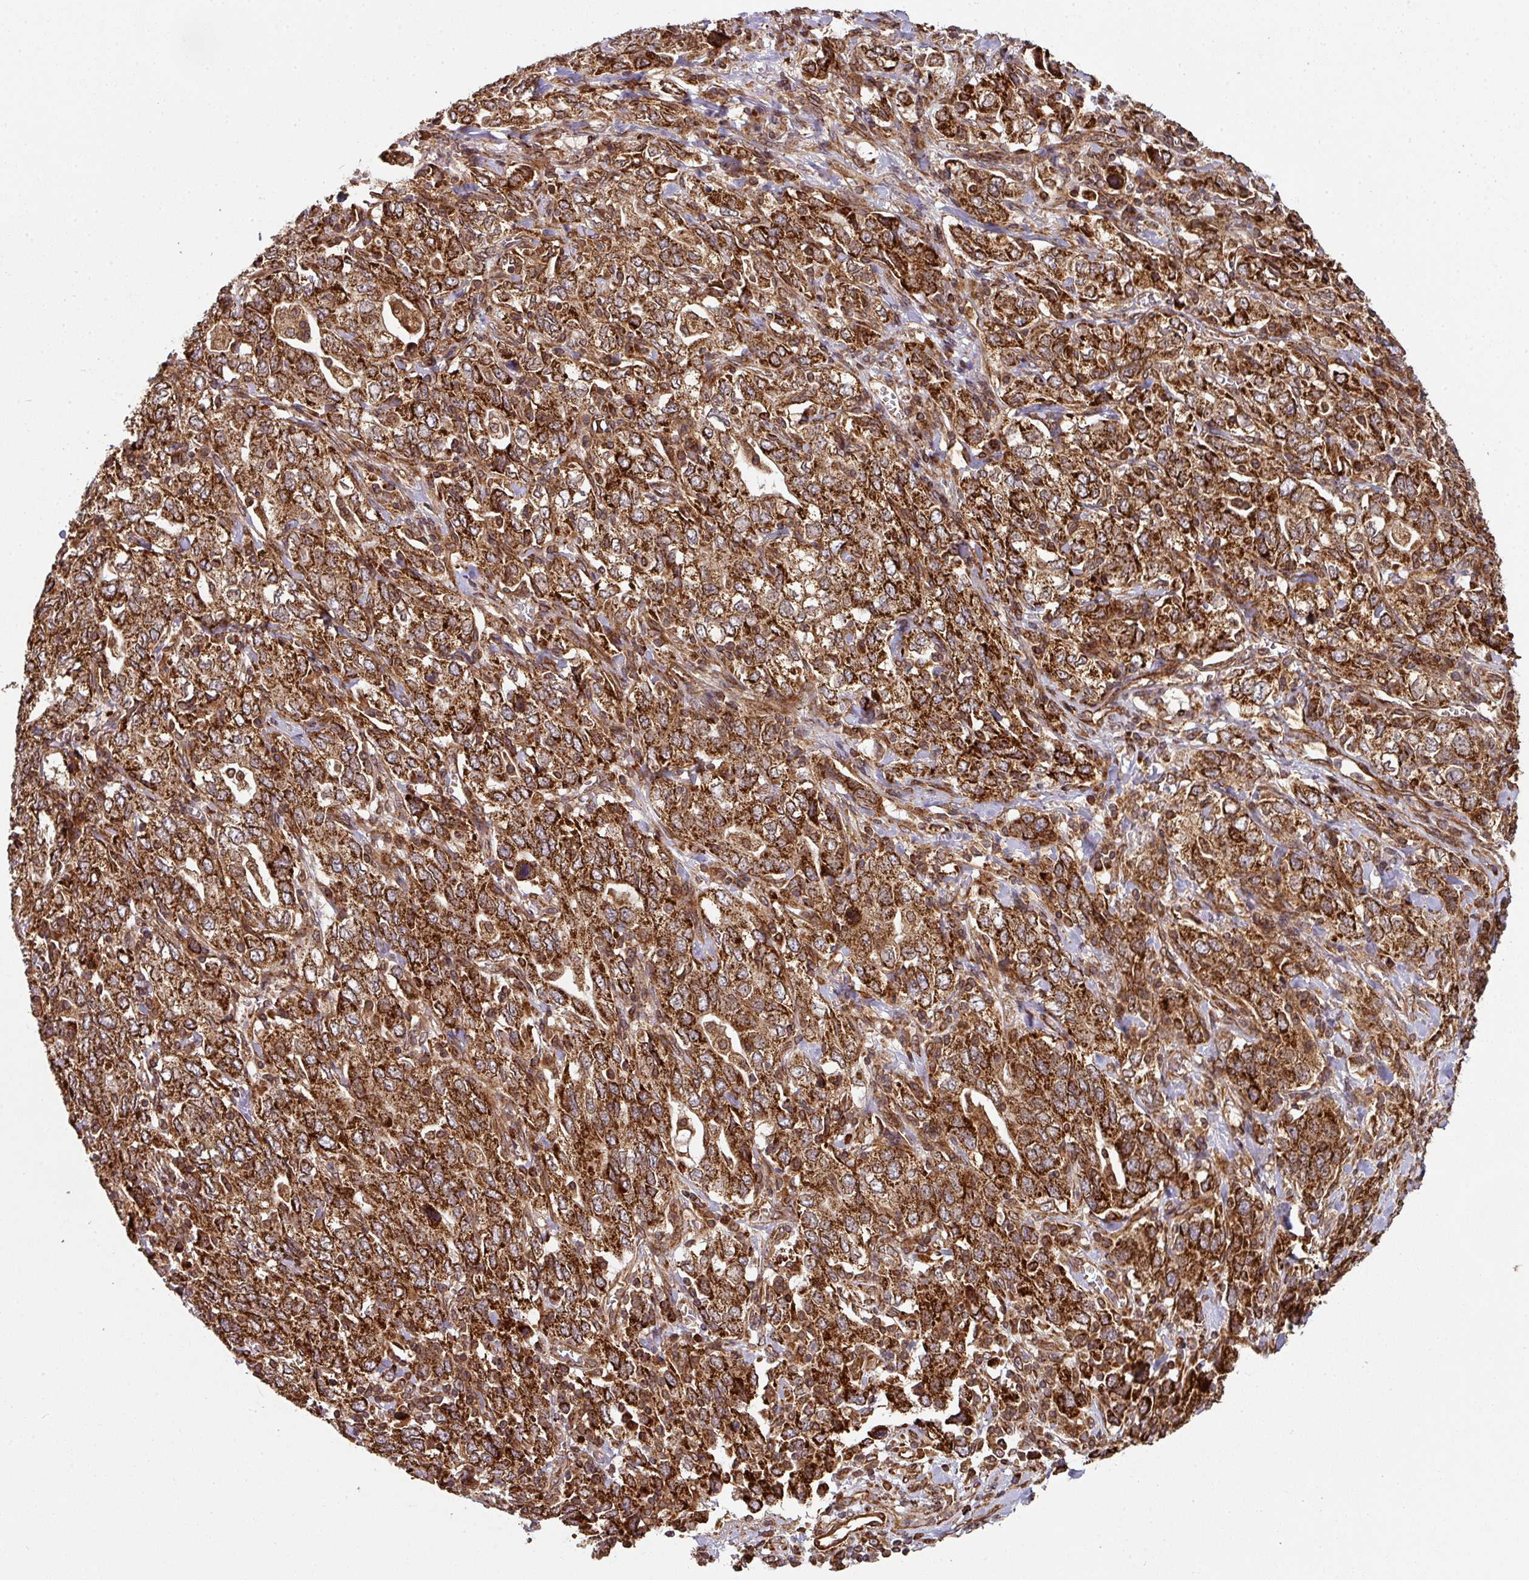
{"staining": {"intensity": "strong", "quantity": ">75%", "location": "cytoplasmic/membranous"}, "tissue": "stomach cancer", "cell_type": "Tumor cells", "image_type": "cancer", "snomed": [{"axis": "morphology", "description": "Adenocarcinoma, NOS"}, {"axis": "topography", "description": "Stomach, upper"}, {"axis": "topography", "description": "Stomach"}], "caption": "Tumor cells reveal high levels of strong cytoplasmic/membranous expression in about >75% of cells in human stomach cancer (adenocarcinoma). Nuclei are stained in blue.", "gene": "TRAP1", "patient": {"sex": "male", "age": 62}}